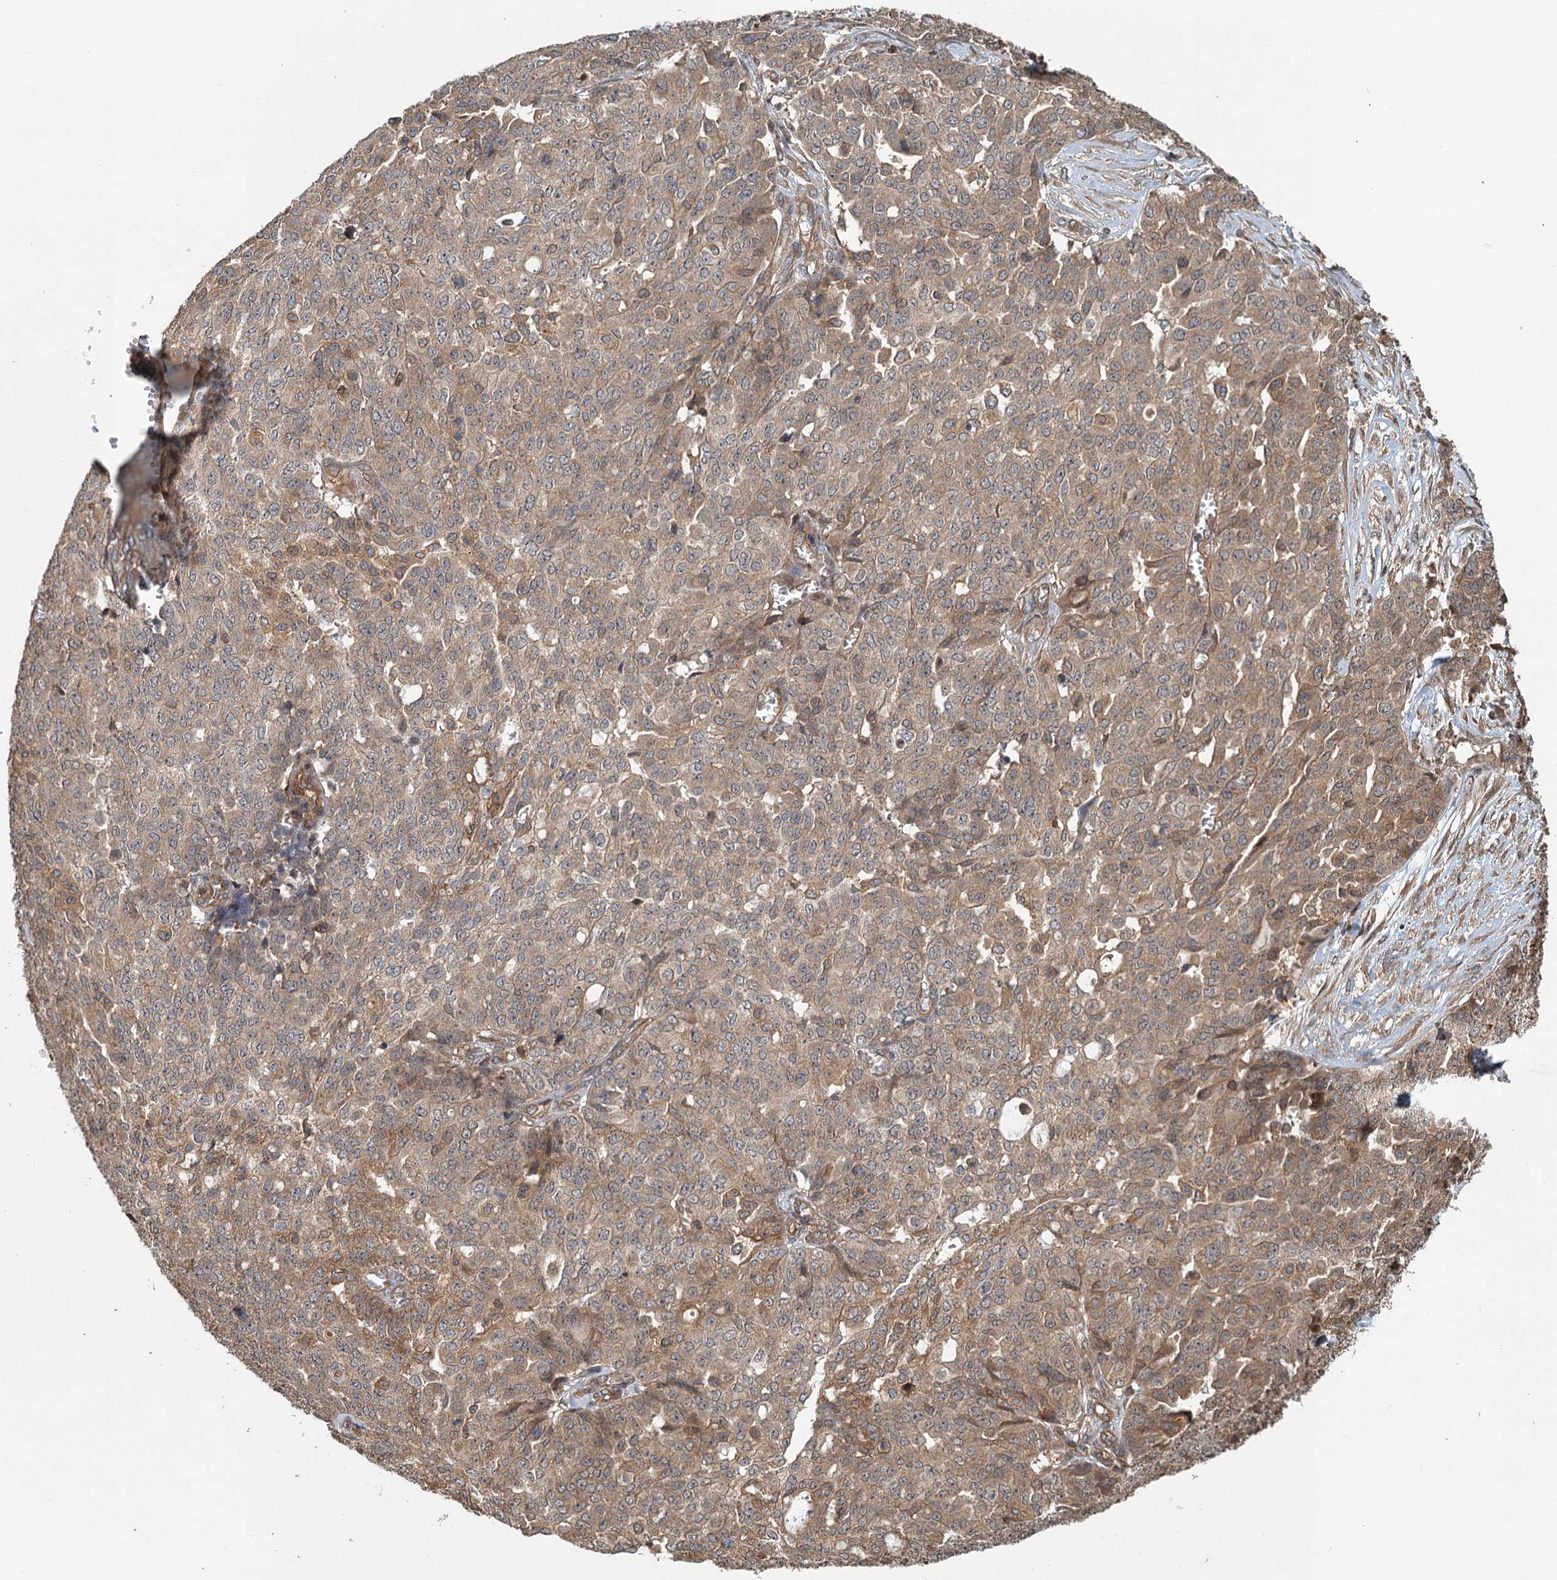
{"staining": {"intensity": "moderate", "quantity": ">75%", "location": "cytoplasmic/membranous"}, "tissue": "ovarian cancer", "cell_type": "Tumor cells", "image_type": "cancer", "snomed": [{"axis": "morphology", "description": "Cystadenocarcinoma, serous, NOS"}, {"axis": "topography", "description": "Soft tissue"}, {"axis": "topography", "description": "Ovary"}], "caption": "Ovarian serous cystadenocarcinoma stained with DAB (3,3'-diaminobenzidine) immunohistochemistry demonstrates medium levels of moderate cytoplasmic/membranous positivity in about >75% of tumor cells.", "gene": "ZNF527", "patient": {"sex": "female", "age": 57}}